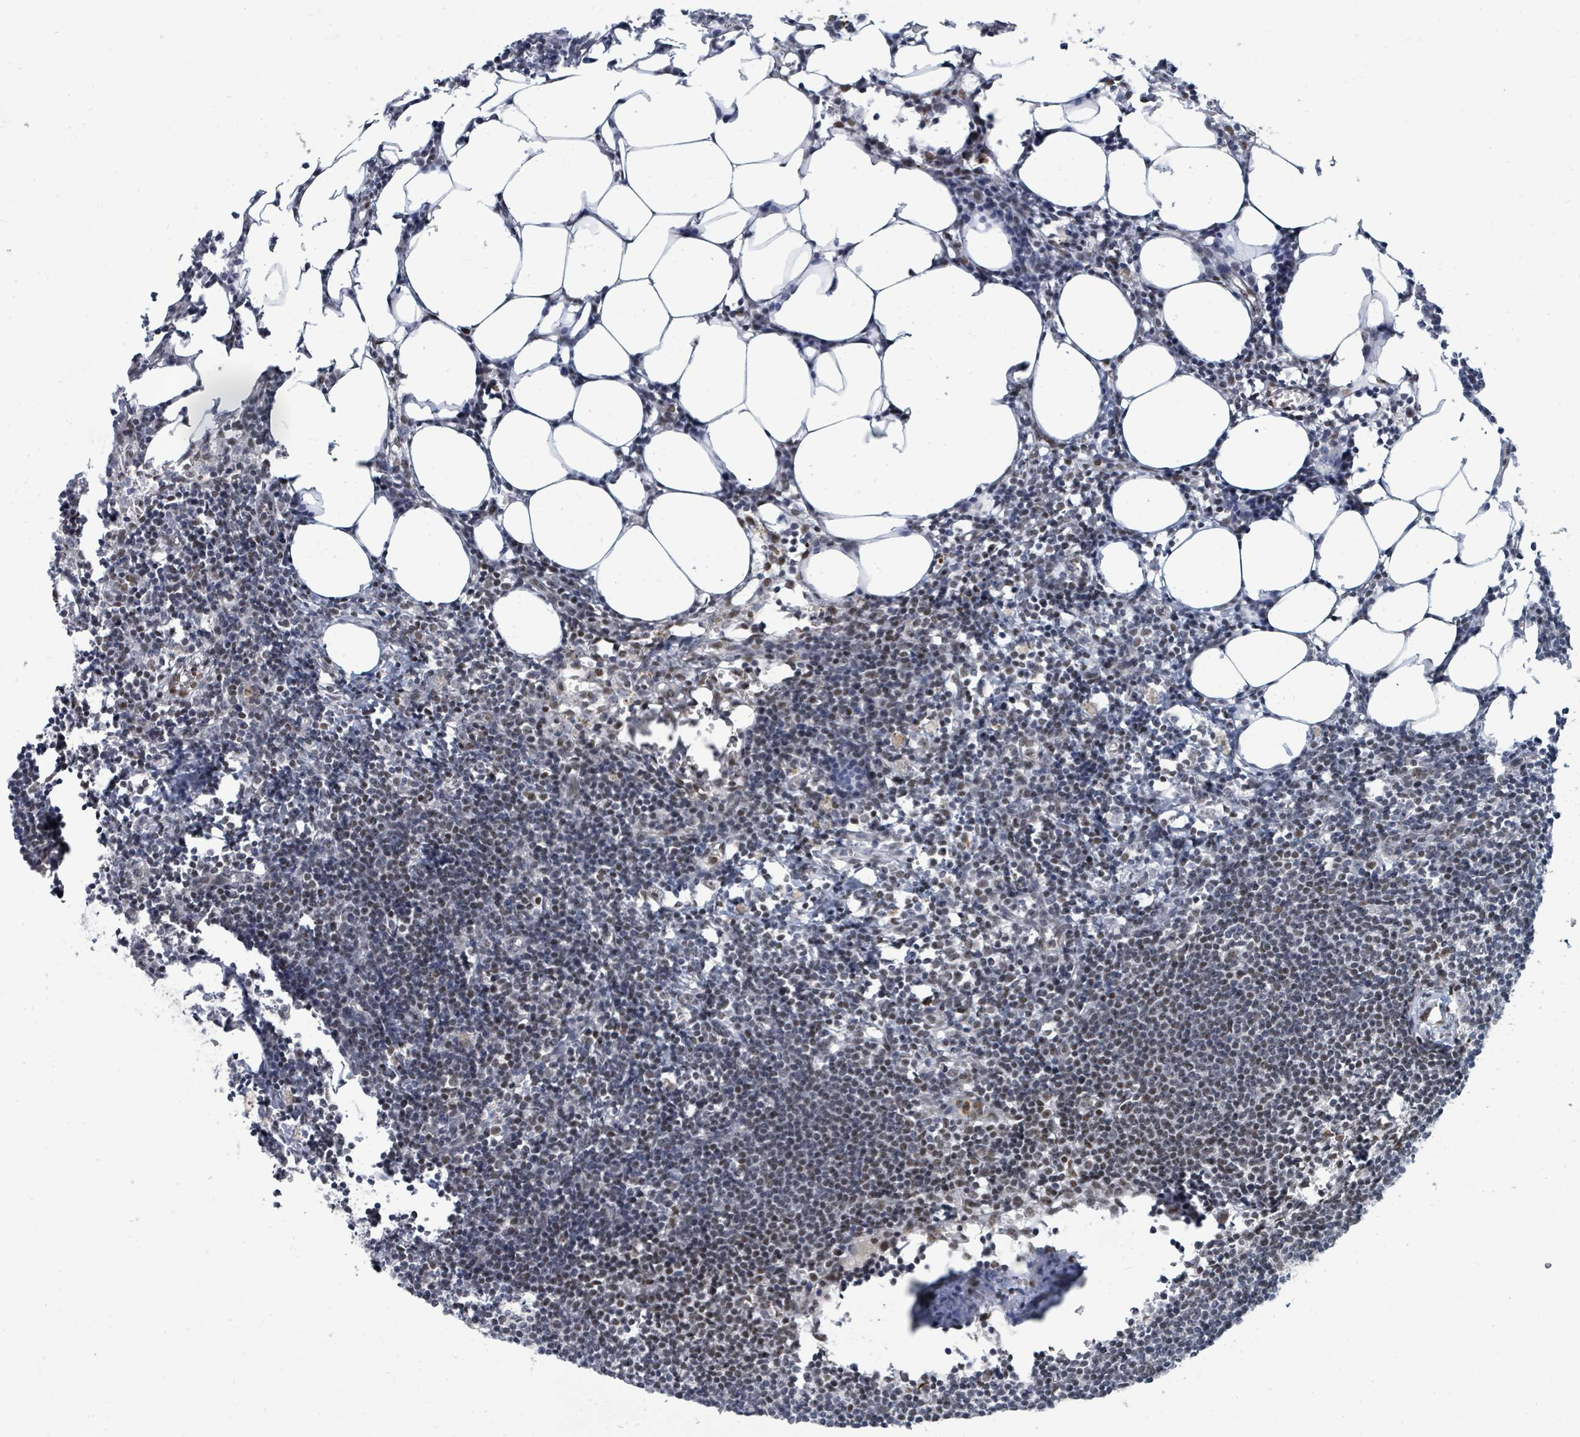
{"staining": {"intensity": "negative", "quantity": "none", "location": "none"}, "tissue": "lymph node", "cell_type": "Germinal center cells", "image_type": "normal", "snomed": [{"axis": "morphology", "description": "Normal tissue, NOS"}, {"axis": "topography", "description": "Lymph node"}], "caption": "Immunohistochemistry photomicrograph of normal lymph node: lymph node stained with DAB (3,3'-diaminobenzidine) demonstrates no significant protein expression in germinal center cells. (DAB (3,3'-diaminobenzidine) immunohistochemistry (IHC) with hematoxylin counter stain).", "gene": "SUMO2", "patient": {"sex": "female", "age": 30}}